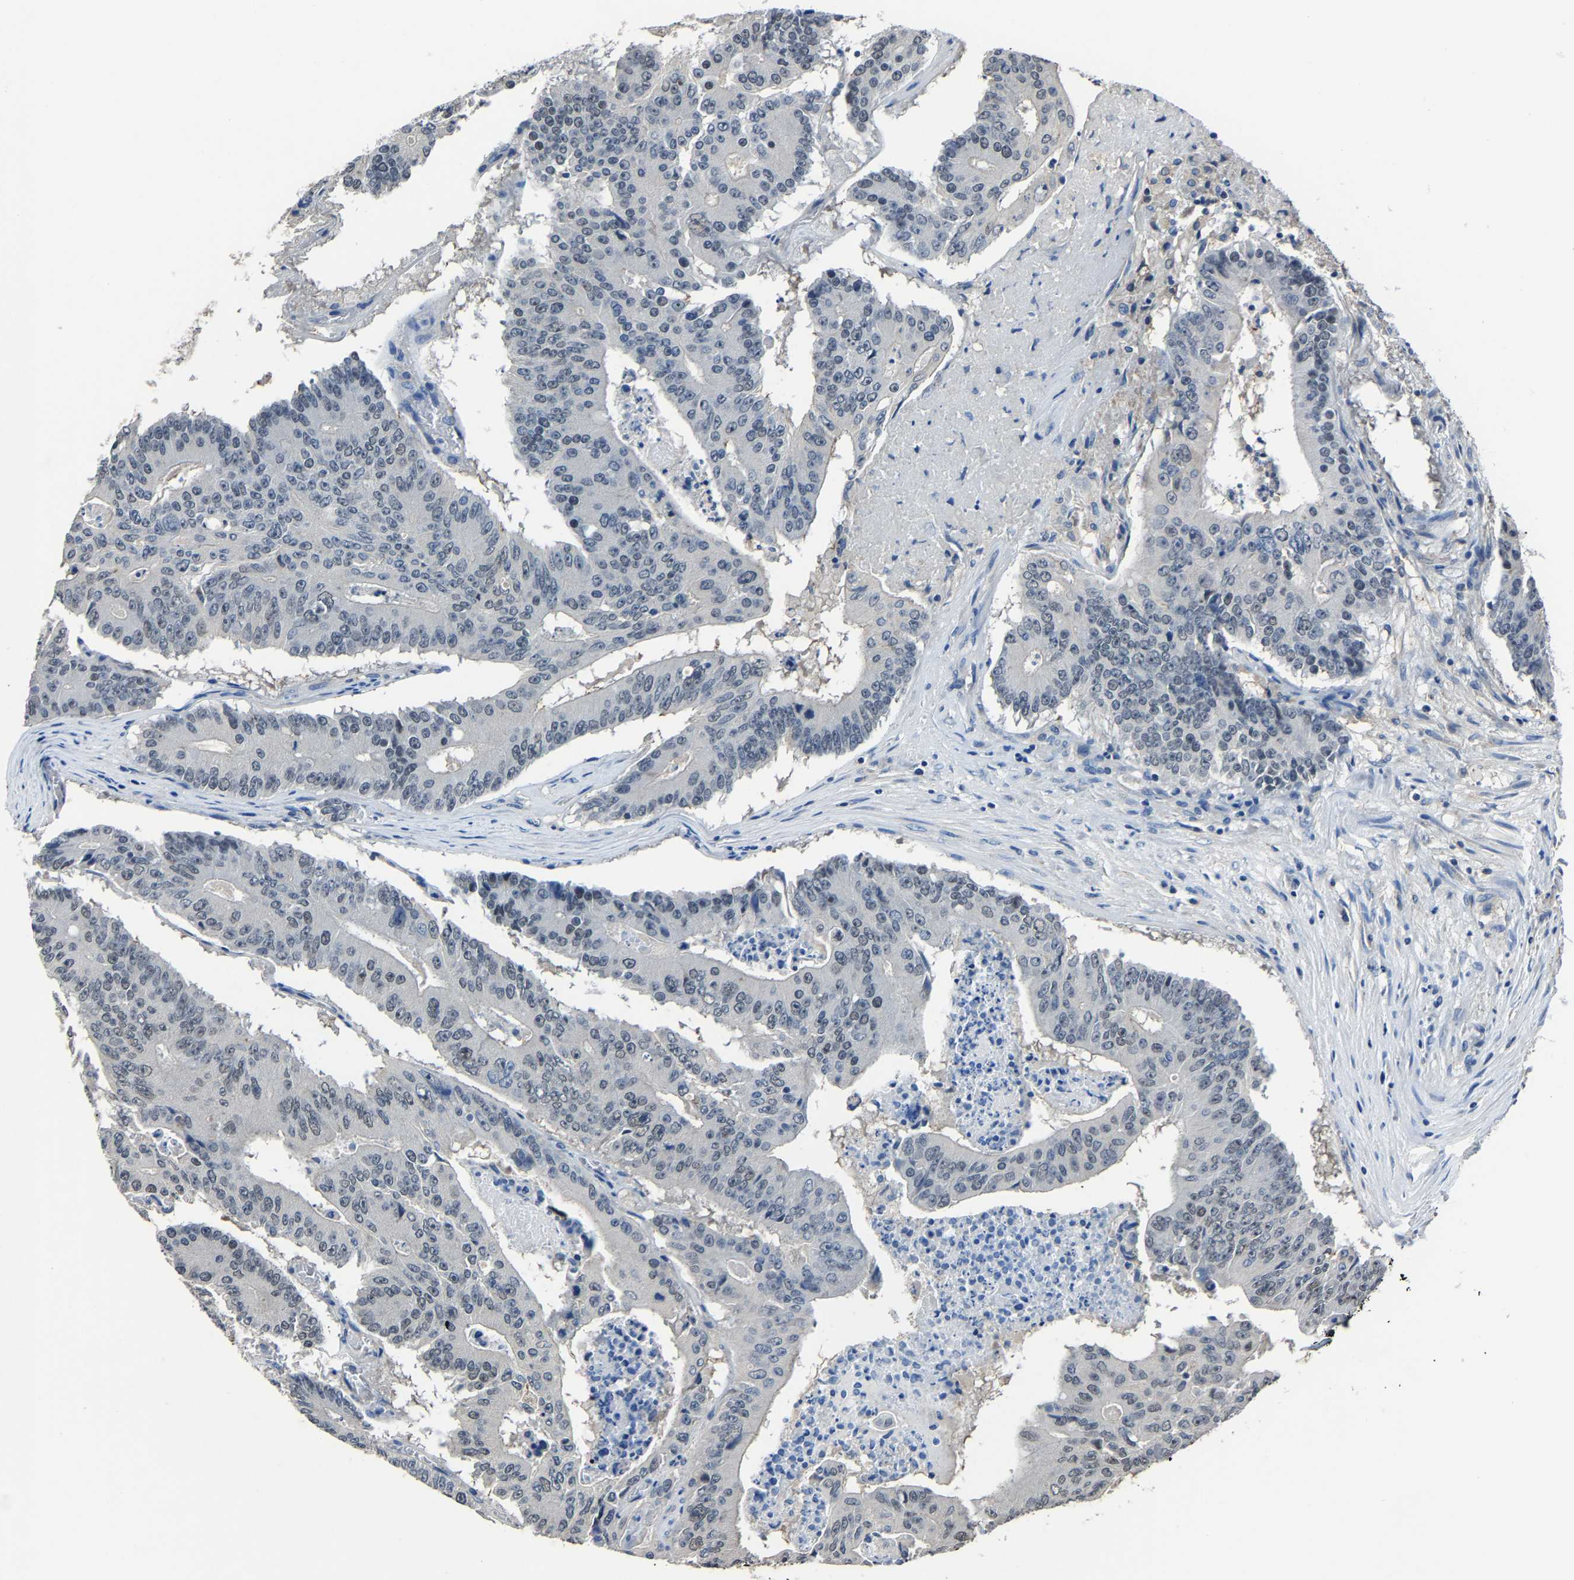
{"staining": {"intensity": "negative", "quantity": "none", "location": "none"}, "tissue": "colorectal cancer", "cell_type": "Tumor cells", "image_type": "cancer", "snomed": [{"axis": "morphology", "description": "Adenocarcinoma, NOS"}, {"axis": "topography", "description": "Colon"}], "caption": "High power microscopy micrograph of an immunohistochemistry (IHC) histopathology image of adenocarcinoma (colorectal), revealing no significant staining in tumor cells.", "gene": "STRBP", "patient": {"sex": "male", "age": 87}}